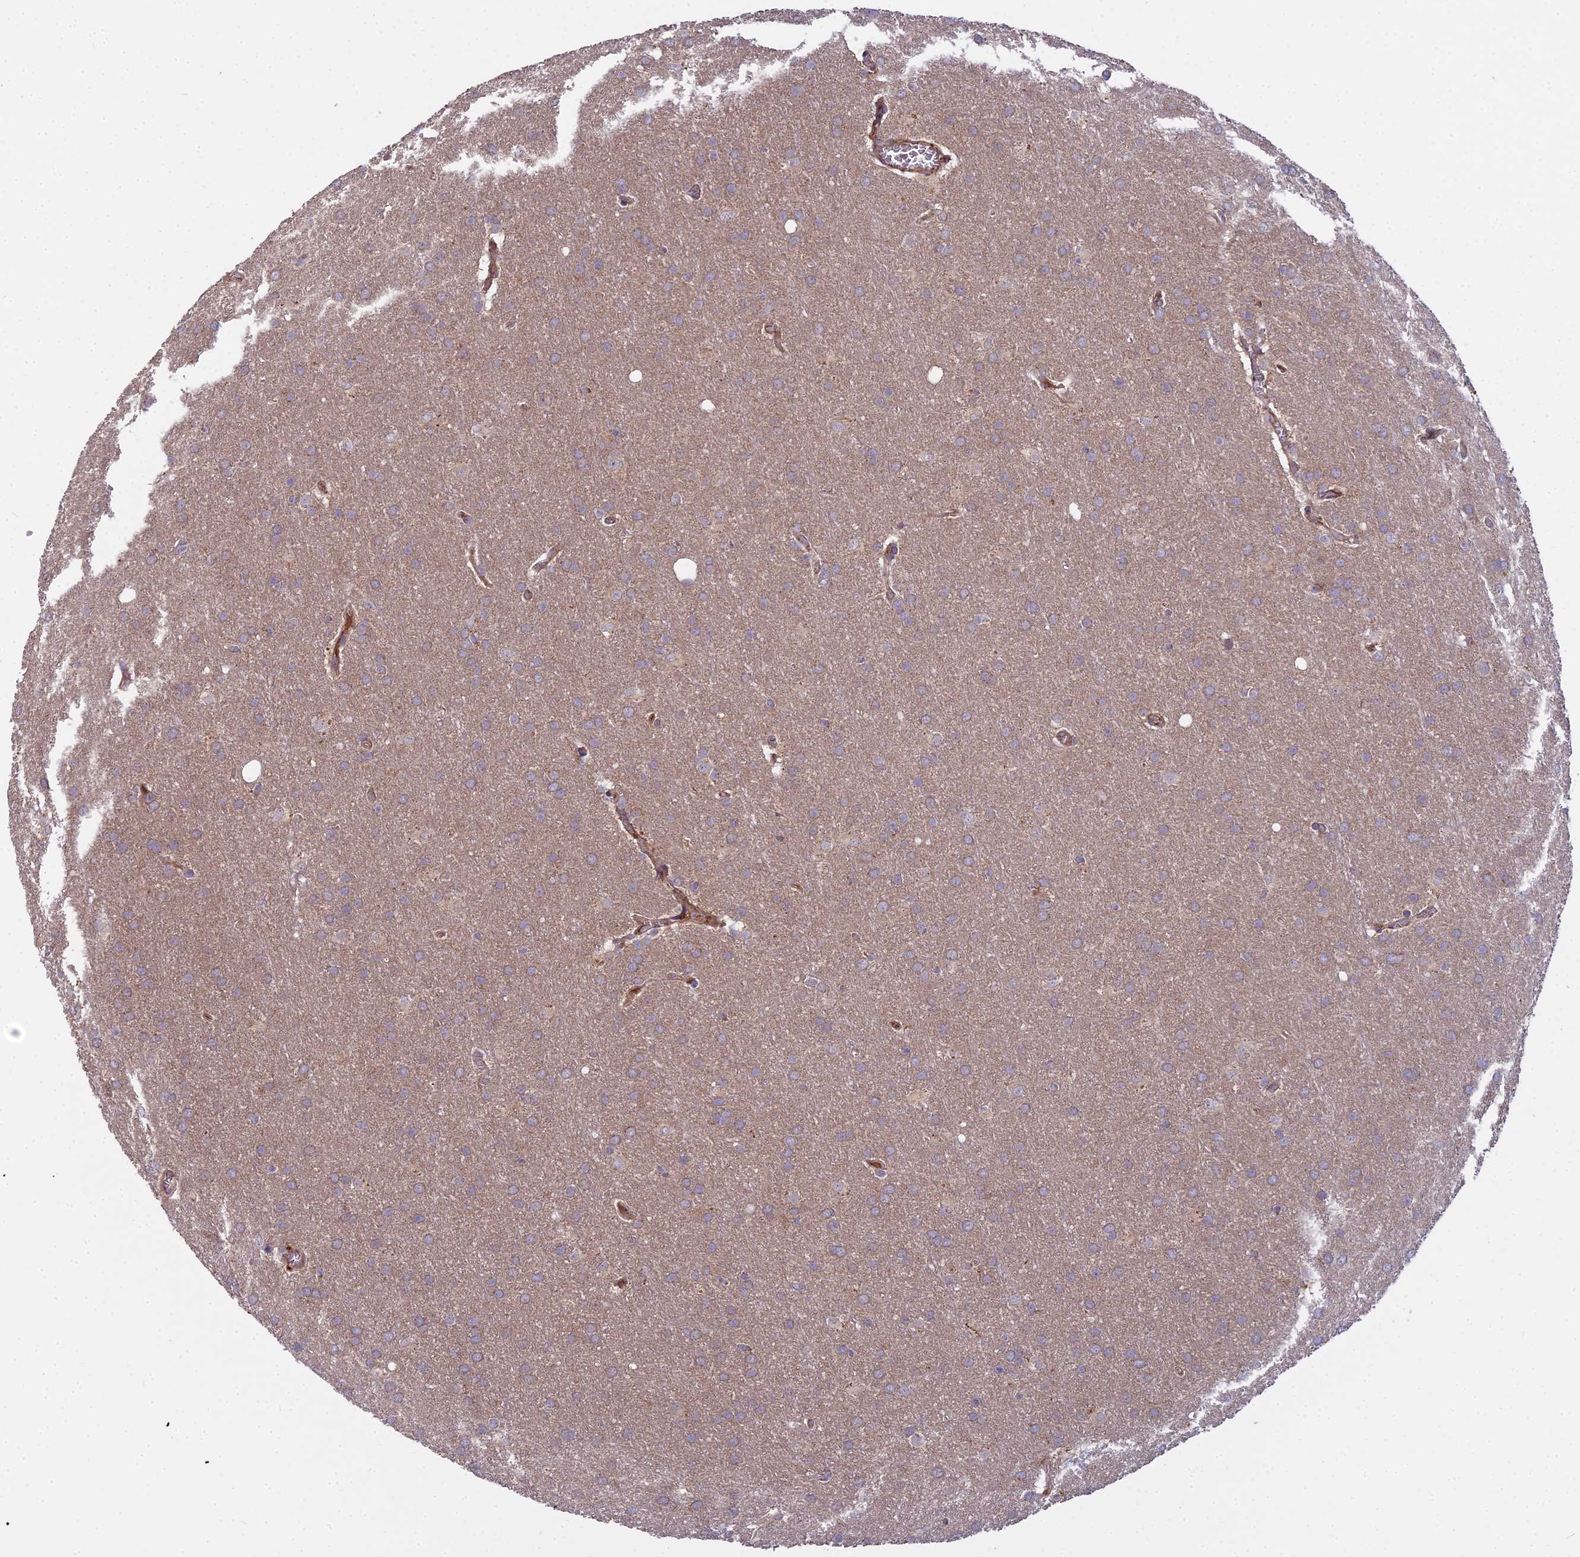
{"staining": {"intensity": "weak", "quantity": "25%-75%", "location": "cytoplasmic/membranous"}, "tissue": "glioma", "cell_type": "Tumor cells", "image_type": "cancer", "snomed": [{"axis": "morphology", "description": "Glioma, malignant, Low grade"}, {"axis": "topography", "description": "Brain"}], "caption": "A low amount of weak cytoplasmic/membranous staining is identified in about 25%-75% of tumor cells in glioma tissue. The staining was performed using DAB (3,3'-diaminobenzidine), with brown indicating positive protein expression. Nuclei are stained blue with hematoxylin.", "gene": "CCDC167", "patient": {"sex": "female", "age": 32}}